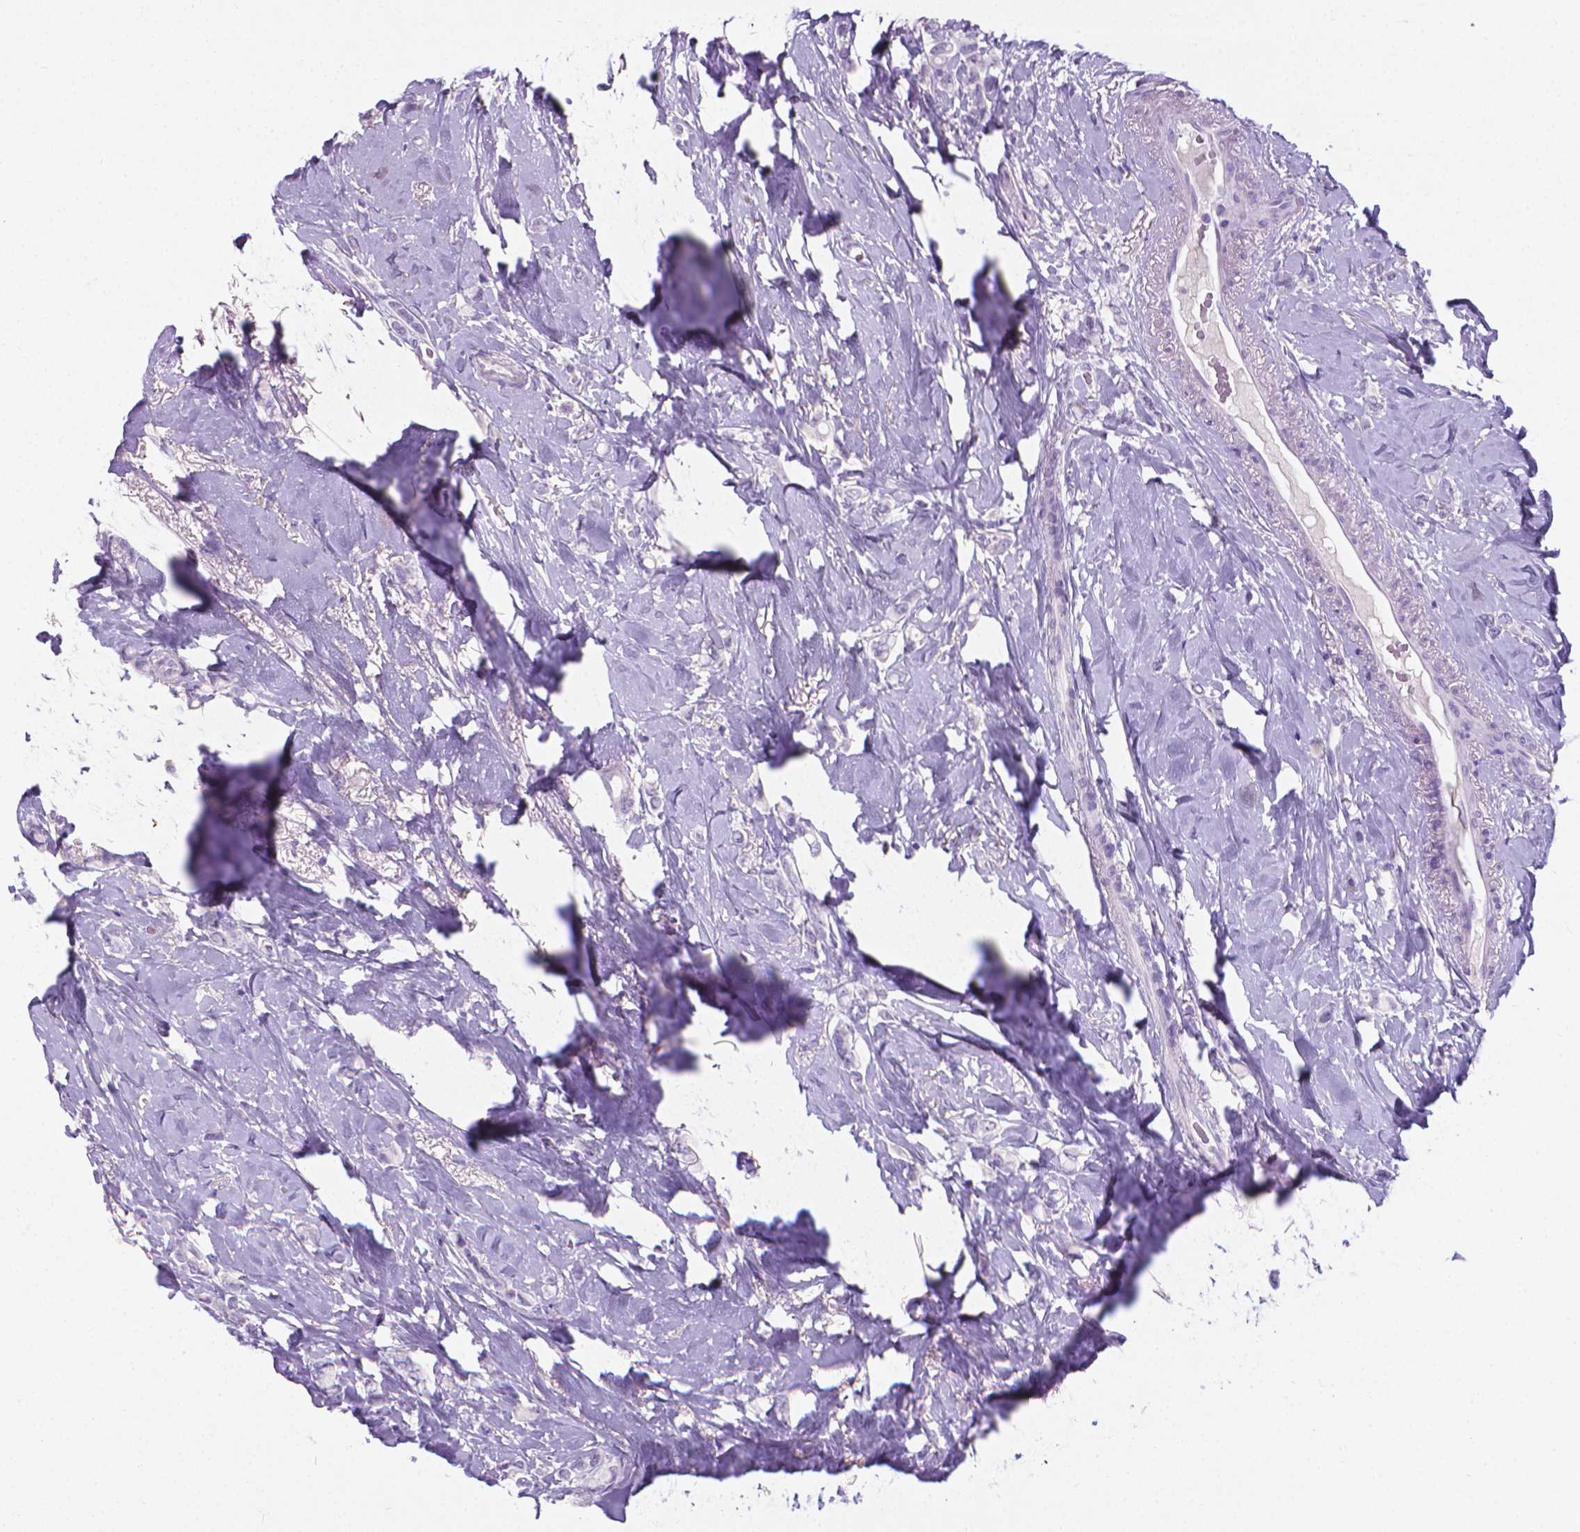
{"staining": {"intensity": "negative", "quantity": "none", "location": "none"}, "tissue": "breast cancer", "cell_type": "Tumor cells", "image_type": "cancer", "snomed": [{"axis": "morphology", "description": "Lobular carcinoma"}, {"axis": "topography", "description": "Breast"}], "caption": "There is no significant staining in tumor cells of breast cancer (lobular carcinoma).", "gene": "XPNPEP2", "patient": {"sex": "female", "age": 66}}